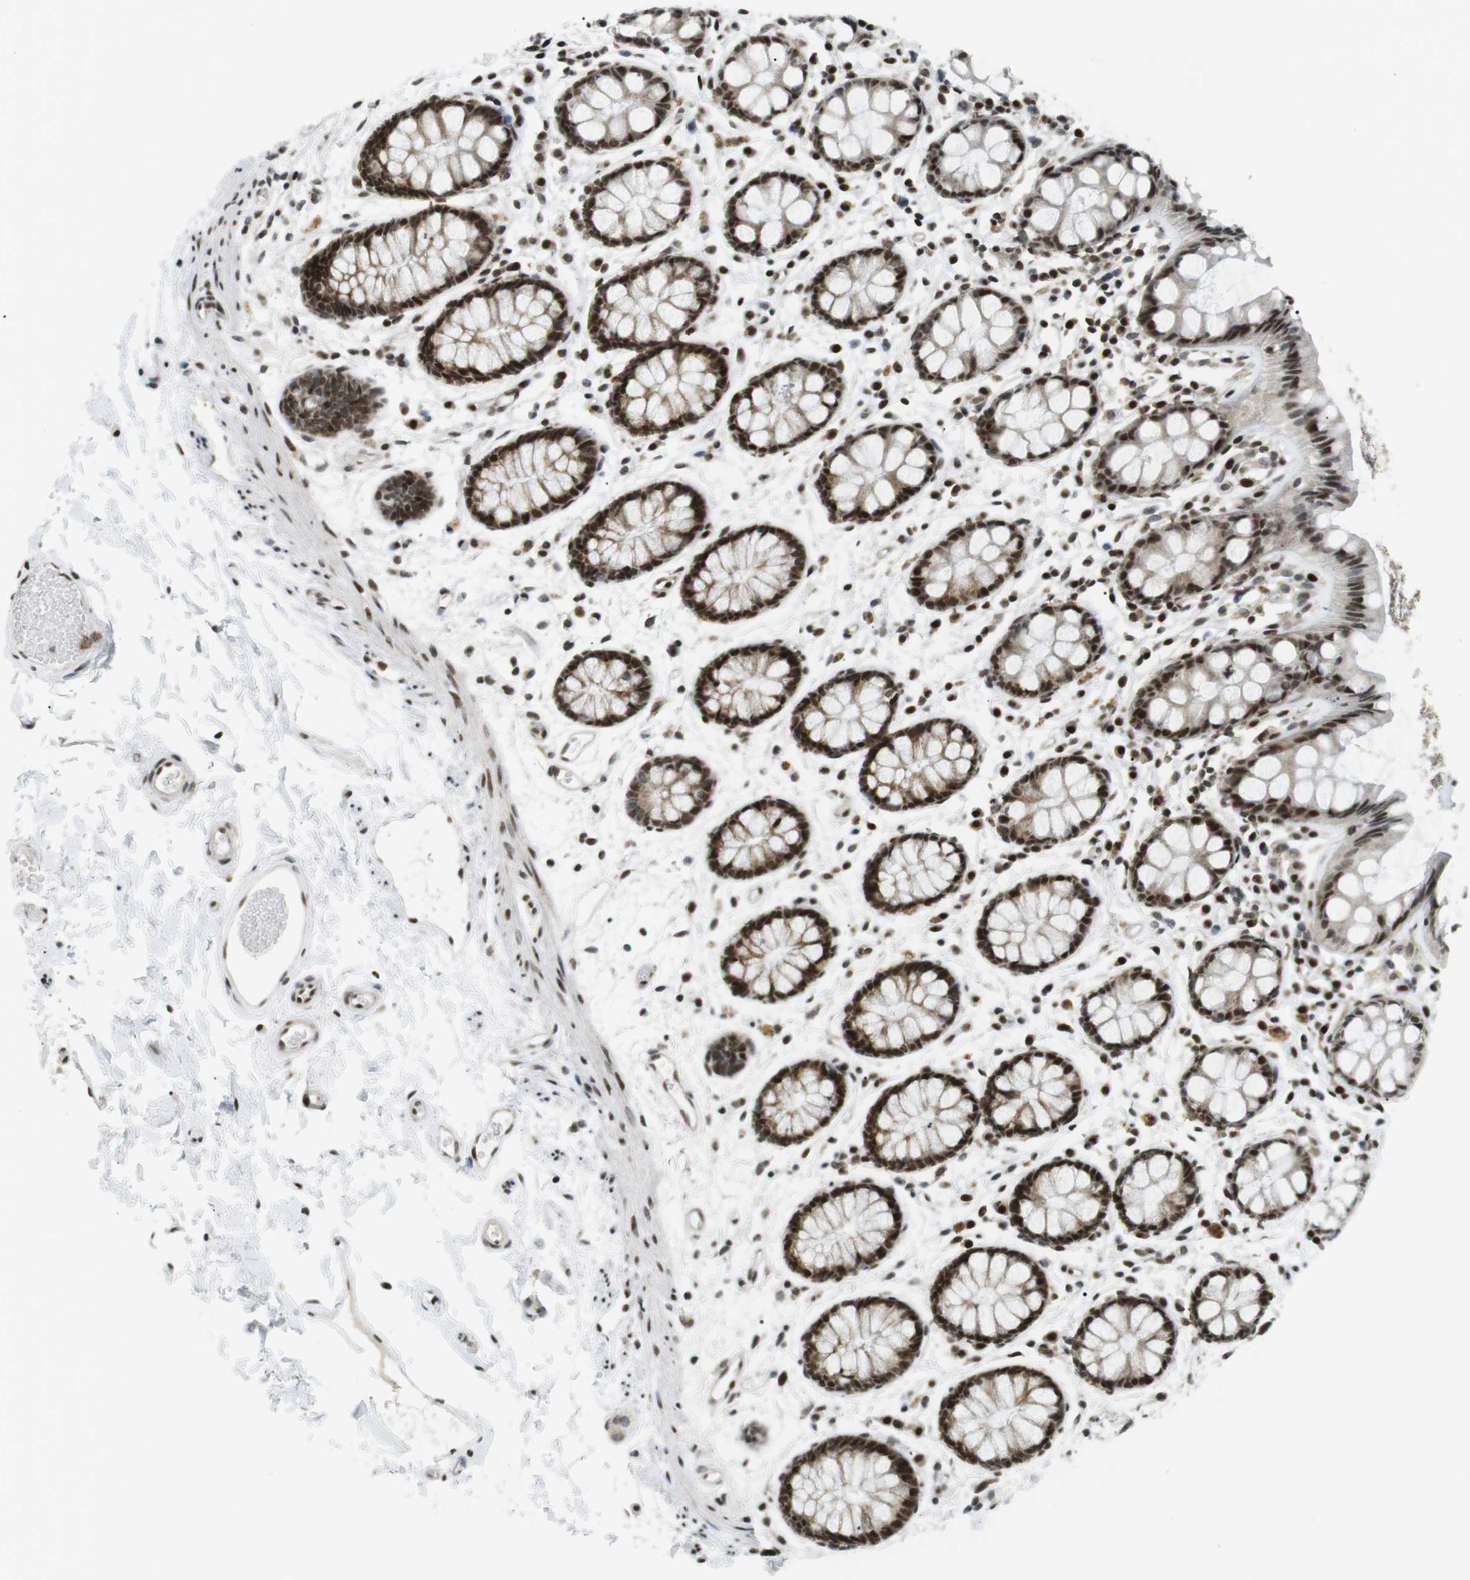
{"staining": {"intensity": "strong", "quantity": ">75%", "location": "cytoplasmic/membranous,nuclear"}, "tissue": "rectum", "cell_type": "Glandular cells", "image_type": "normal", "snomed": [{"axis": "morphology", "description": "Normal tissue, NOS"}, {"axis": "topography", "description": "Rectum"}], "caption": "IHC of benign human rectum reveals high levels of strong cytoplasmic/membranous,nuclear staining in about >75% of glandular cells.", "gene": "CDC27", "patient": {"sex": "female", "age": 66}}